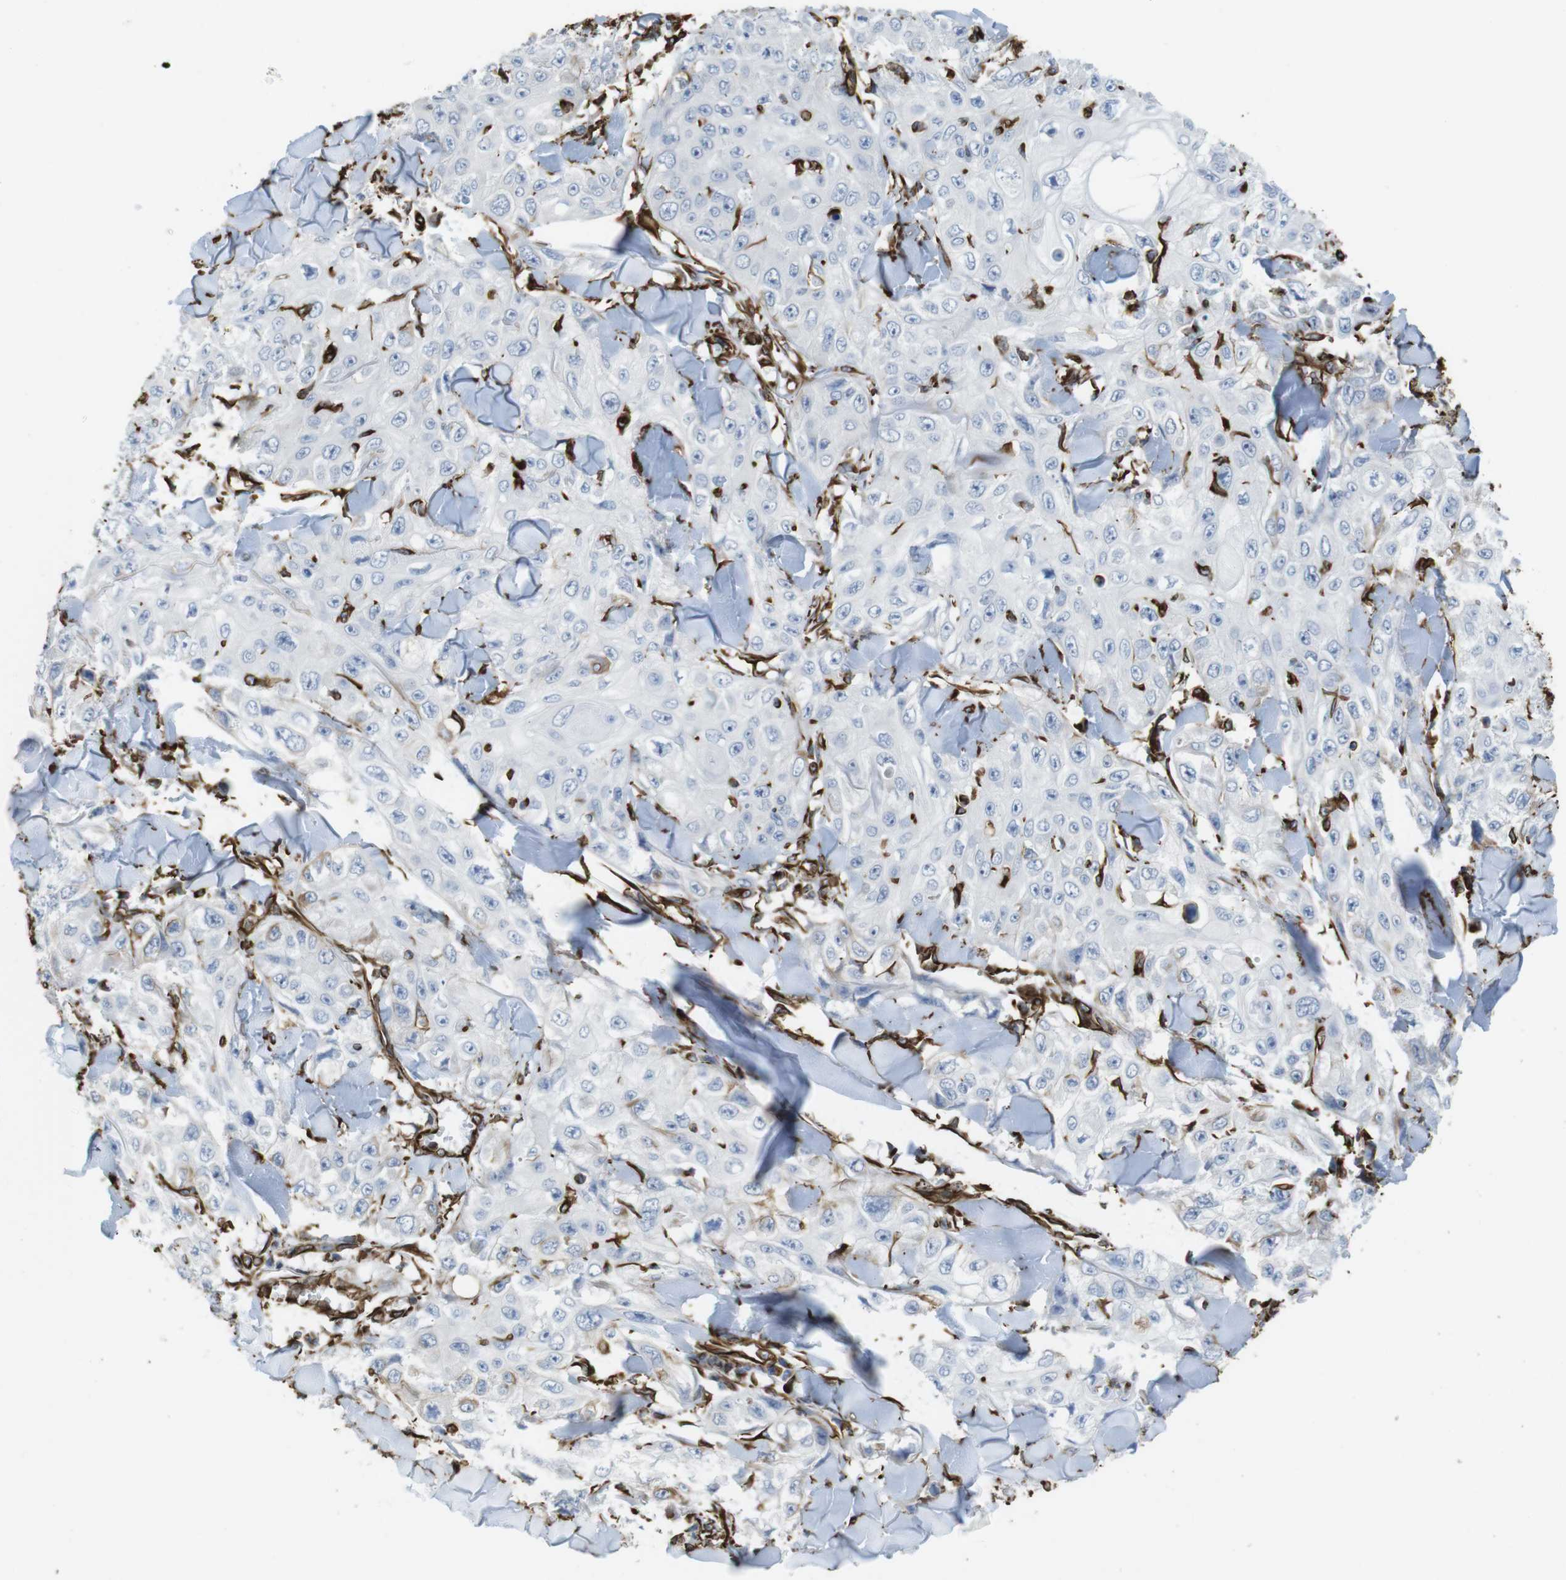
{"staining": {"intensity": "negative", "quantity": "none", "location": "none"}, "tissue": "skin cancer", "cell_type": "Tumor cells", "image_type": "cancer", "snomed": [{"axis": "morphology", "description": "Squamous cell carcinoma, NOS"}, {"axis": "topography", "description": "Skin"}], "caption": "There is no significant staining in tumor cells of squamous cell carcinoma (skin). (DAB IHC with hematoxylin counter stain).", "gene": "RALGPS1", "patient": {"sex": "male", "age": 86}}